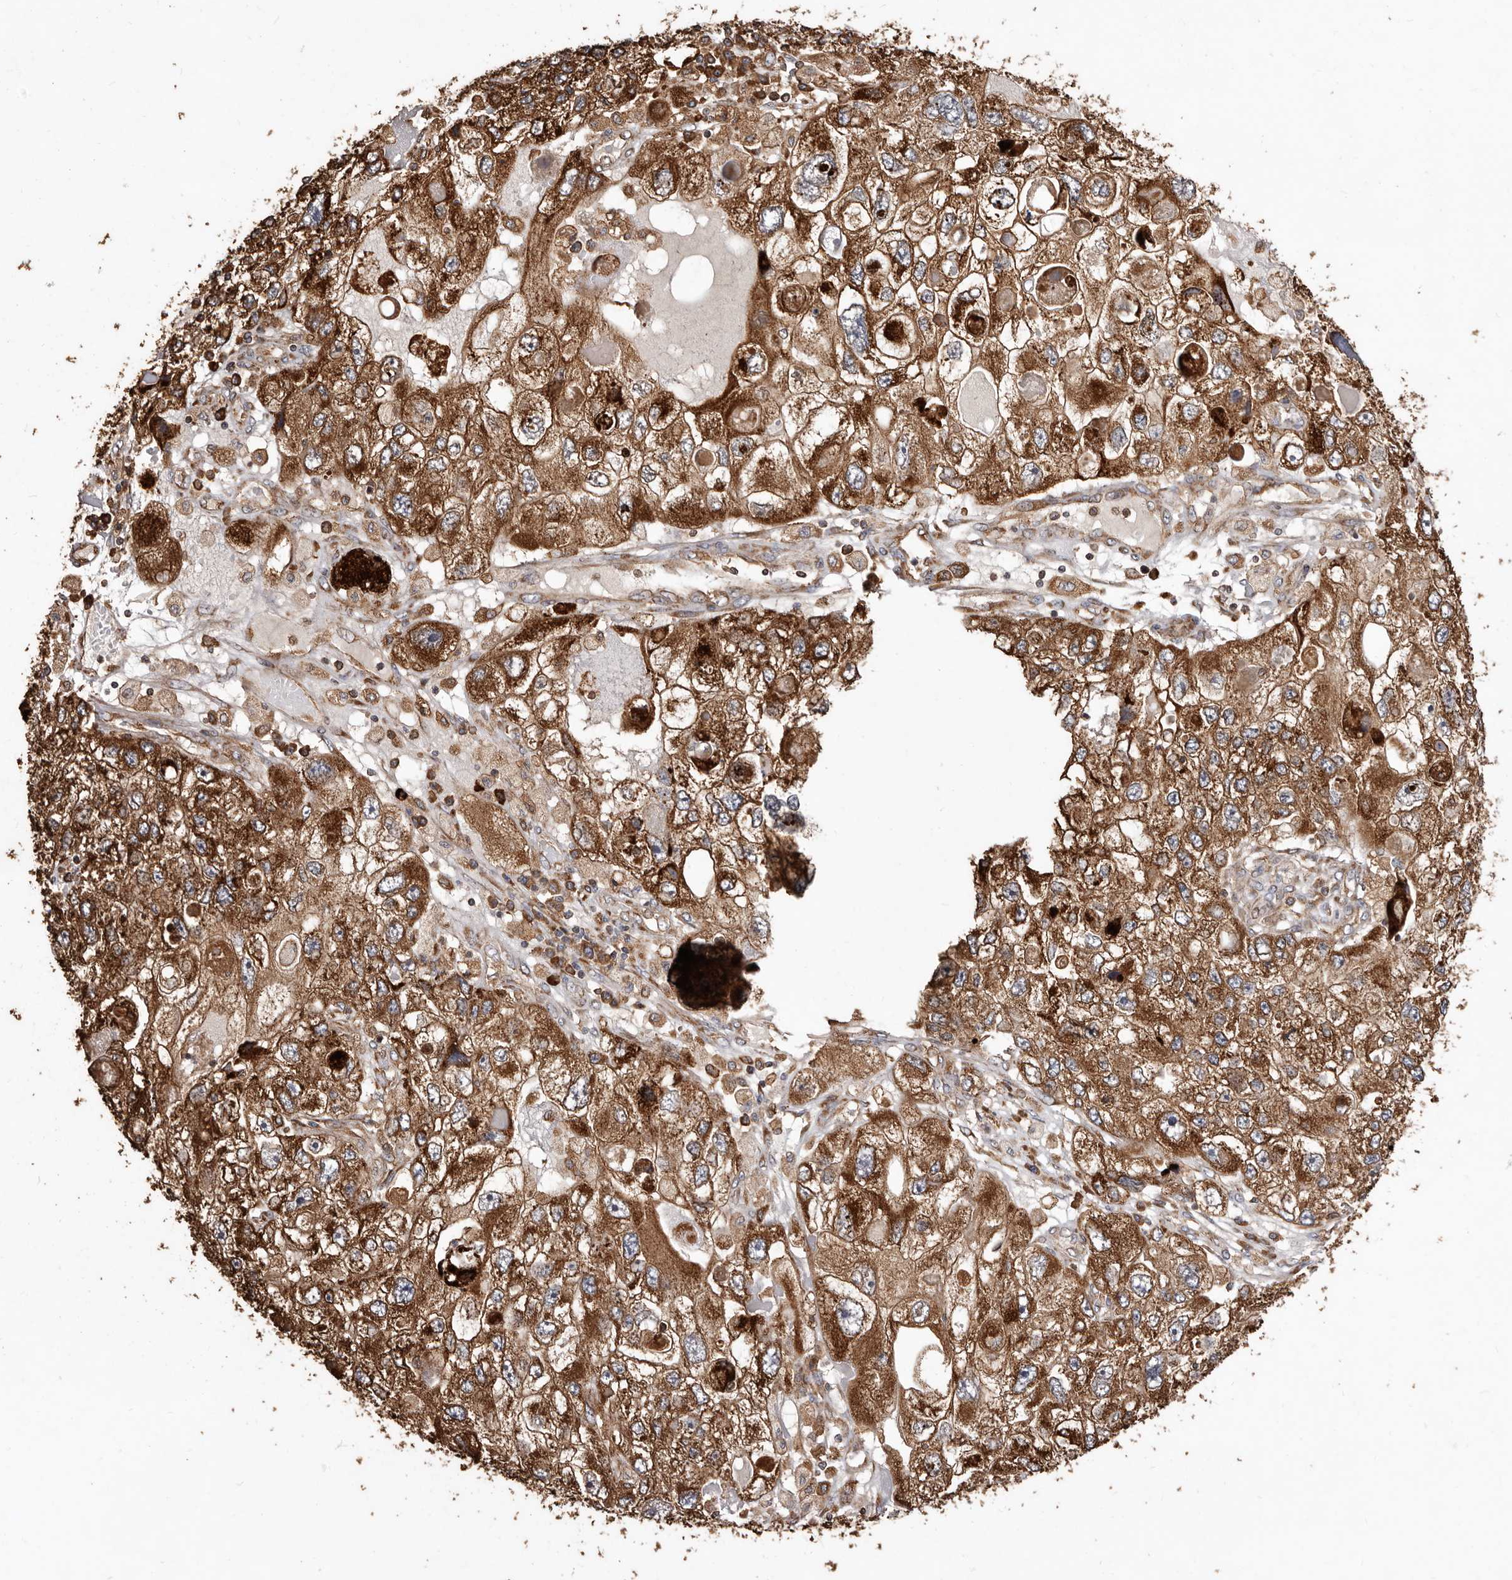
{"staining": {"intensity": "moderate", "quantity": ">75%", "location": "cytoplasmic/membranous"}, "tissue": "endometrial cancer", "cell_type": "Tumor cells", "image_type": "cancer", "snomed": [{"axis": "morphology", "description": "Adenocarcinoma, NOS"}, {"axis": "topography", "description": "Endometrium"}], "caption": "Immunohistochemistry (DAB (3,3'-diaminobenzidine)) staining of human endometrial adenocarcinoma exhibits moderate cytoplasmic/membranous protein positivity in approximately >75% of tumor cells.", "gene": "STEAP2", "patient": {"sex": "female", "age": 49}}